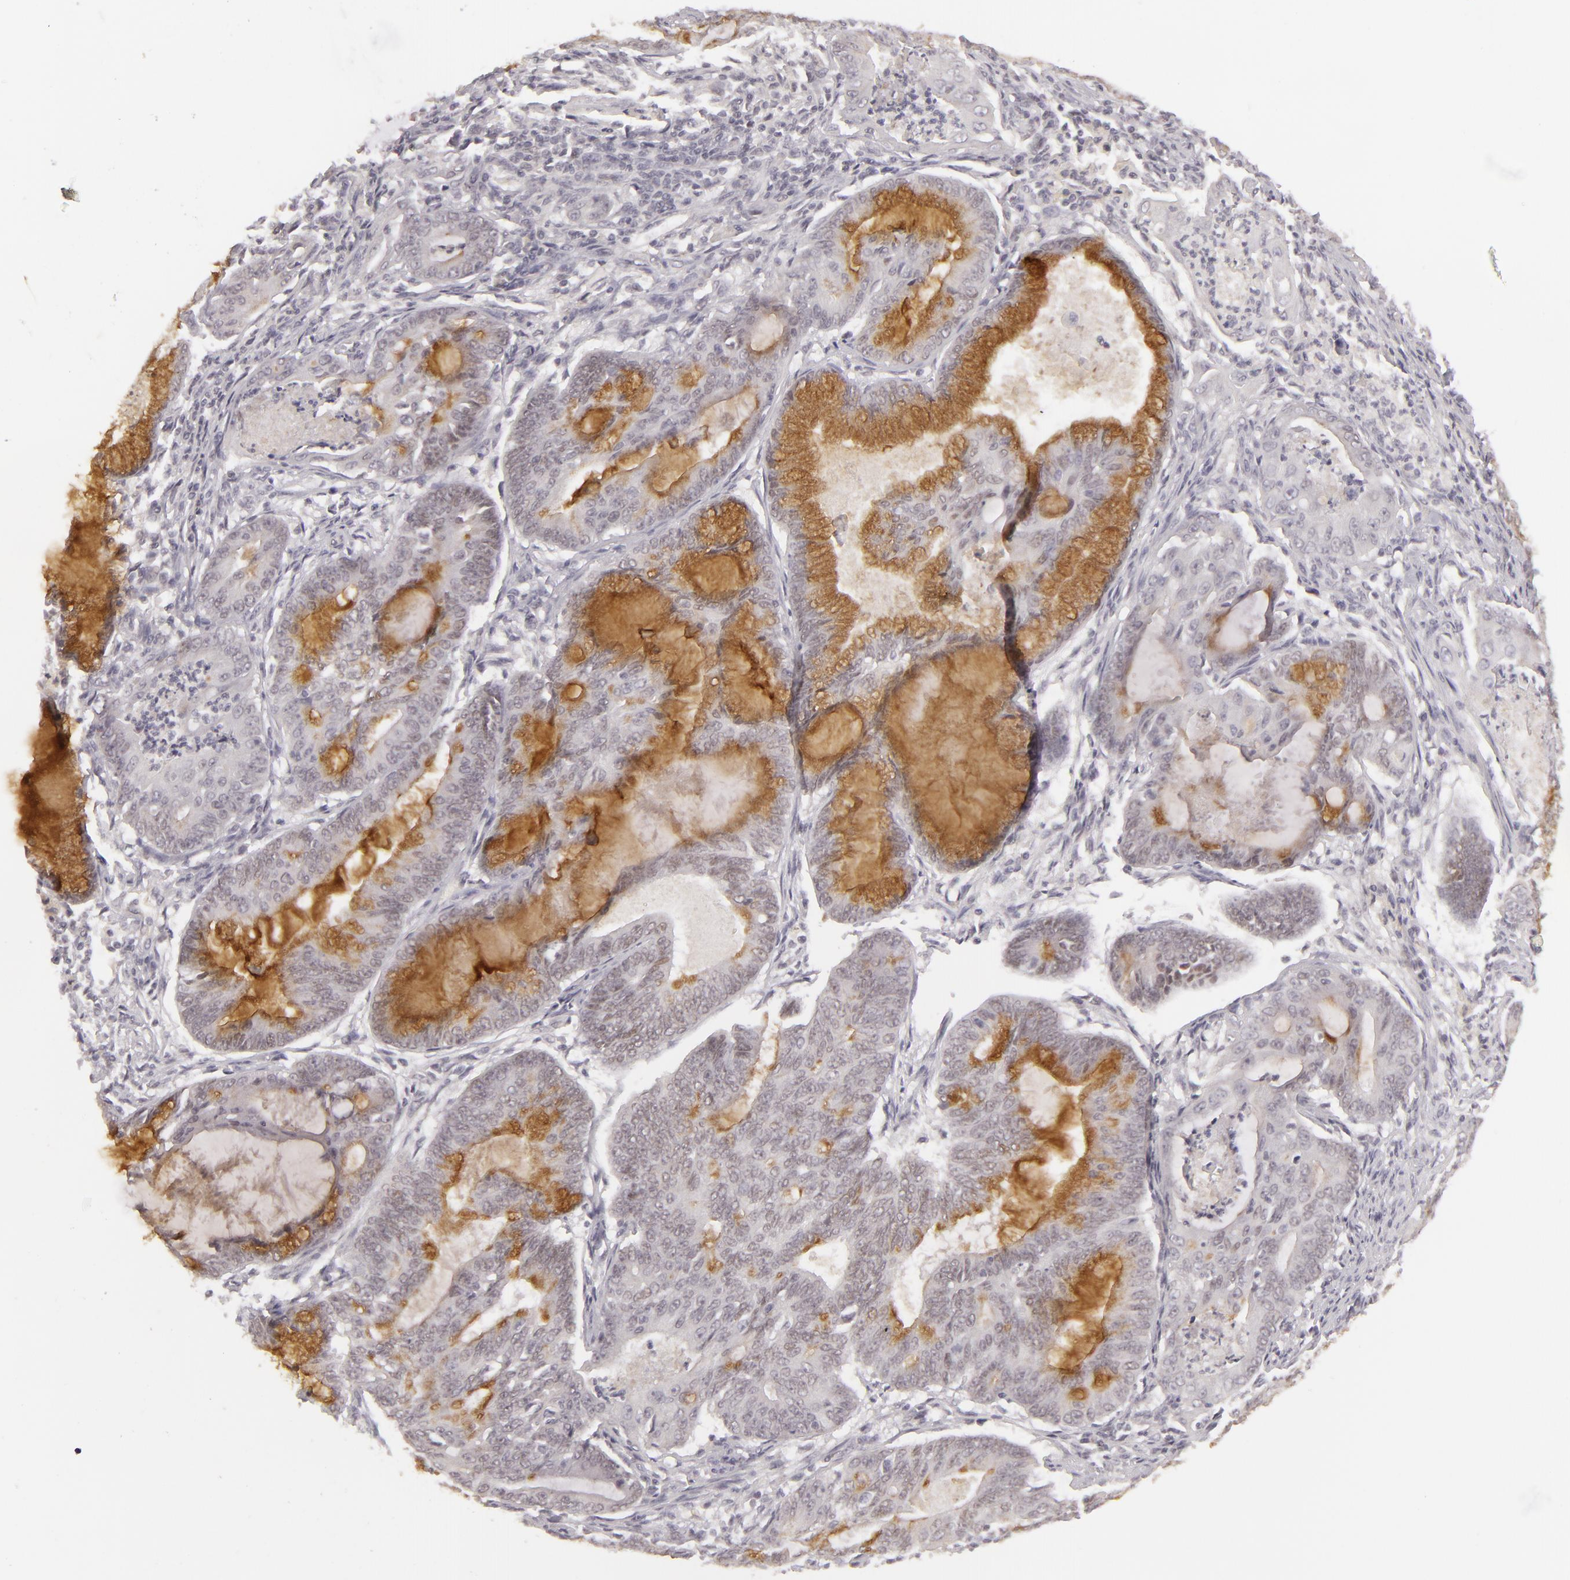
{"staining": {"intensity": "weak", "quantity": "<25%", "location": "cytoplasmic/membranous"}, "tissue": "endometrial cancer", "cell_type": "Tumor cells", "image_type": "cancer", "snomed": [{"axis": "morphology", "description": "Adenocarcinoma, NOS"}, {"axis": "topography", "description": "Endometrium"}], "caption": "Tumor cells are negative for protein expression in human endometrial adenocarcinoma.", "gene": "SIX1", "patient": {"sex": "female", "age": 63}}